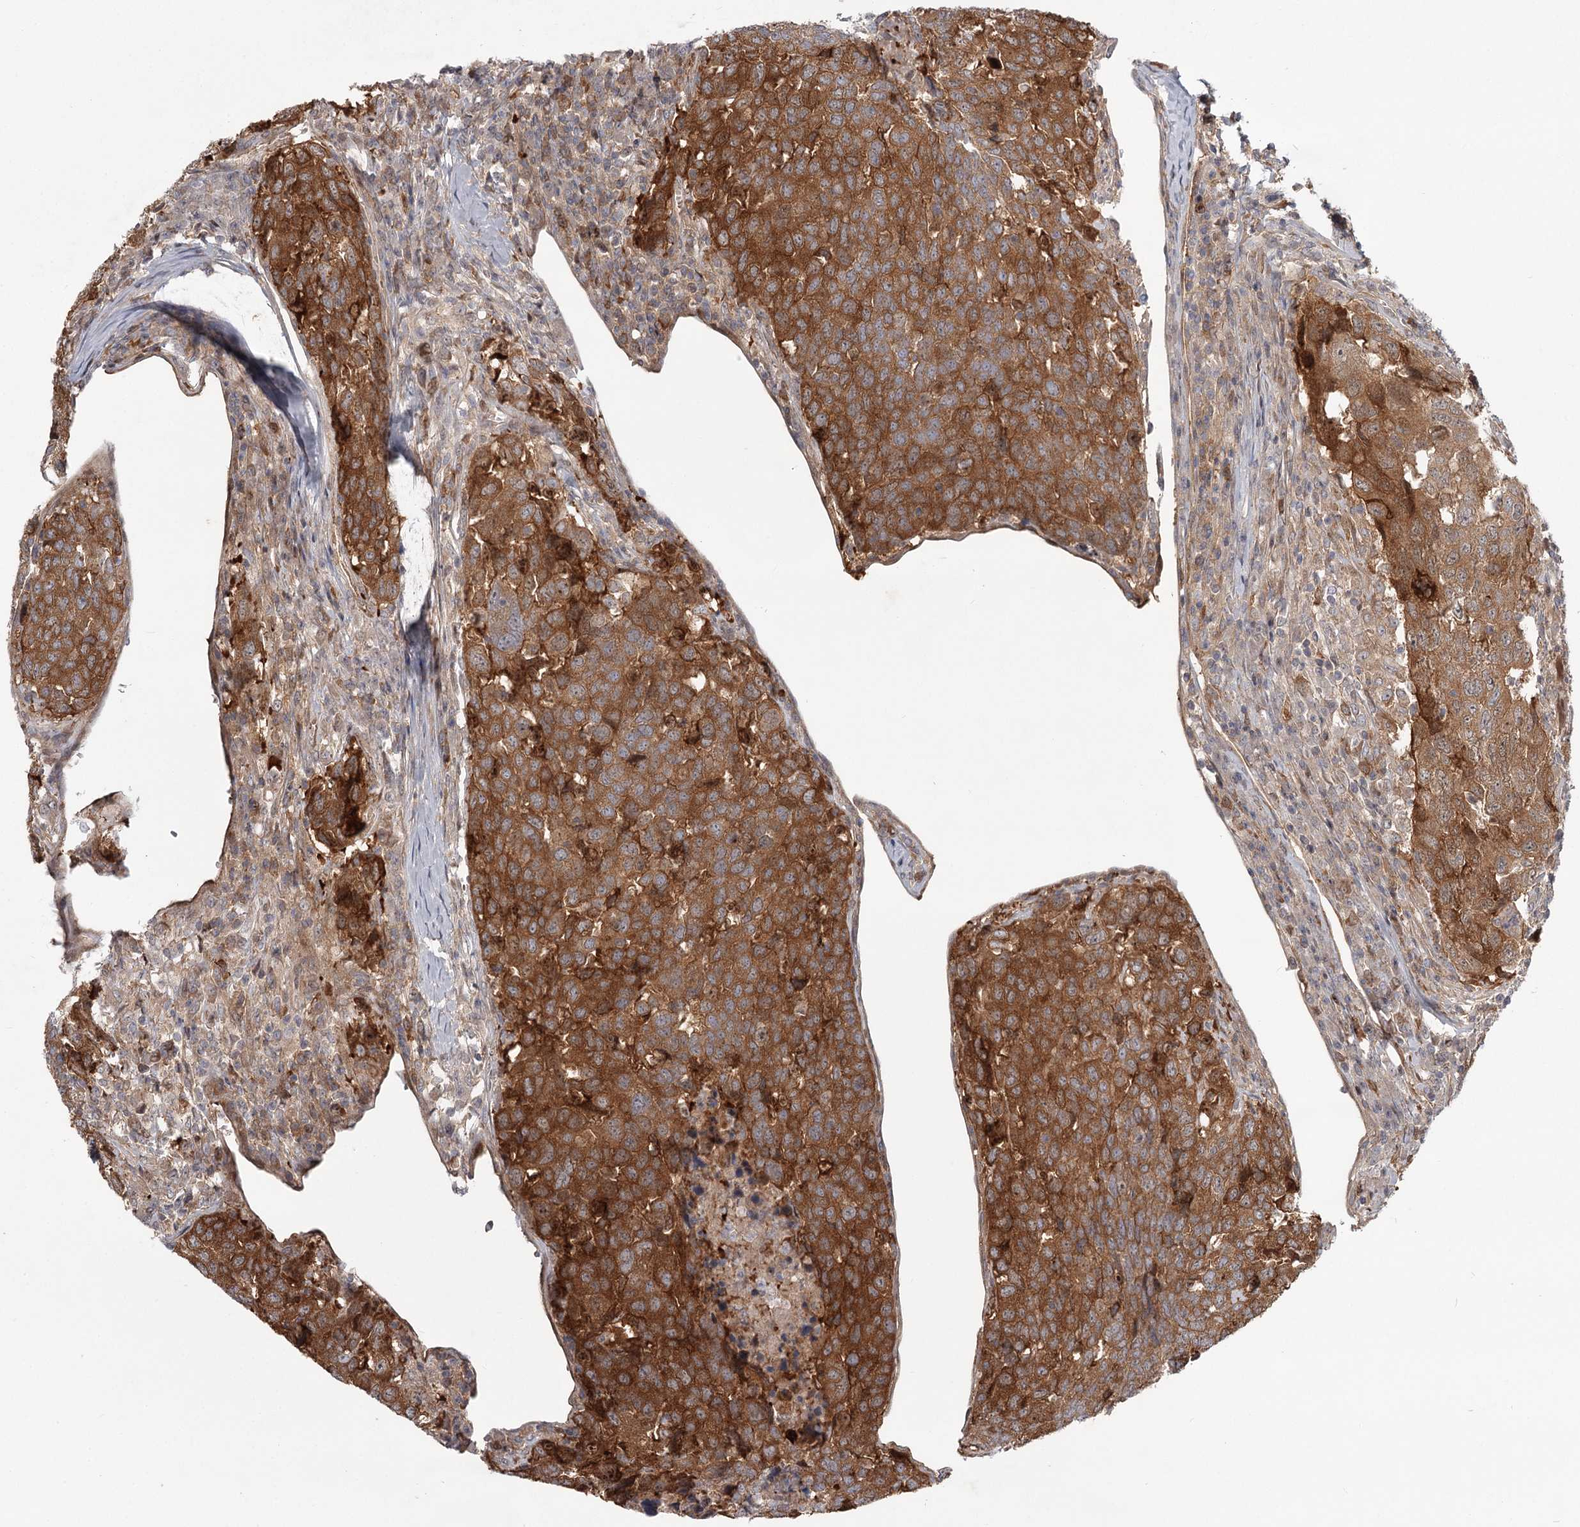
{"staining": {"intensity": "moderate", "quantity": ">75%", "location": "cytoplasmic/membranous"}, "tissue": "head and neck cancer", "cell_type": "Tumor cells", "image_type": "cancer", "snomed": [{"axis": "morphology", "description": "Squamous cell carcinoma, NOS"}, {"axis": "topography", "description": "Head-Neck"}], "caption": "Squamous cell carcinoma (head and neck) tissue exhibits moderate cytoplasmic/membranous positivity in approximately >75% of tumor cells, visualized by immunohistochemistry.", "gene": "CCNG2", "patient": {"sex": "male", "age": 66}}